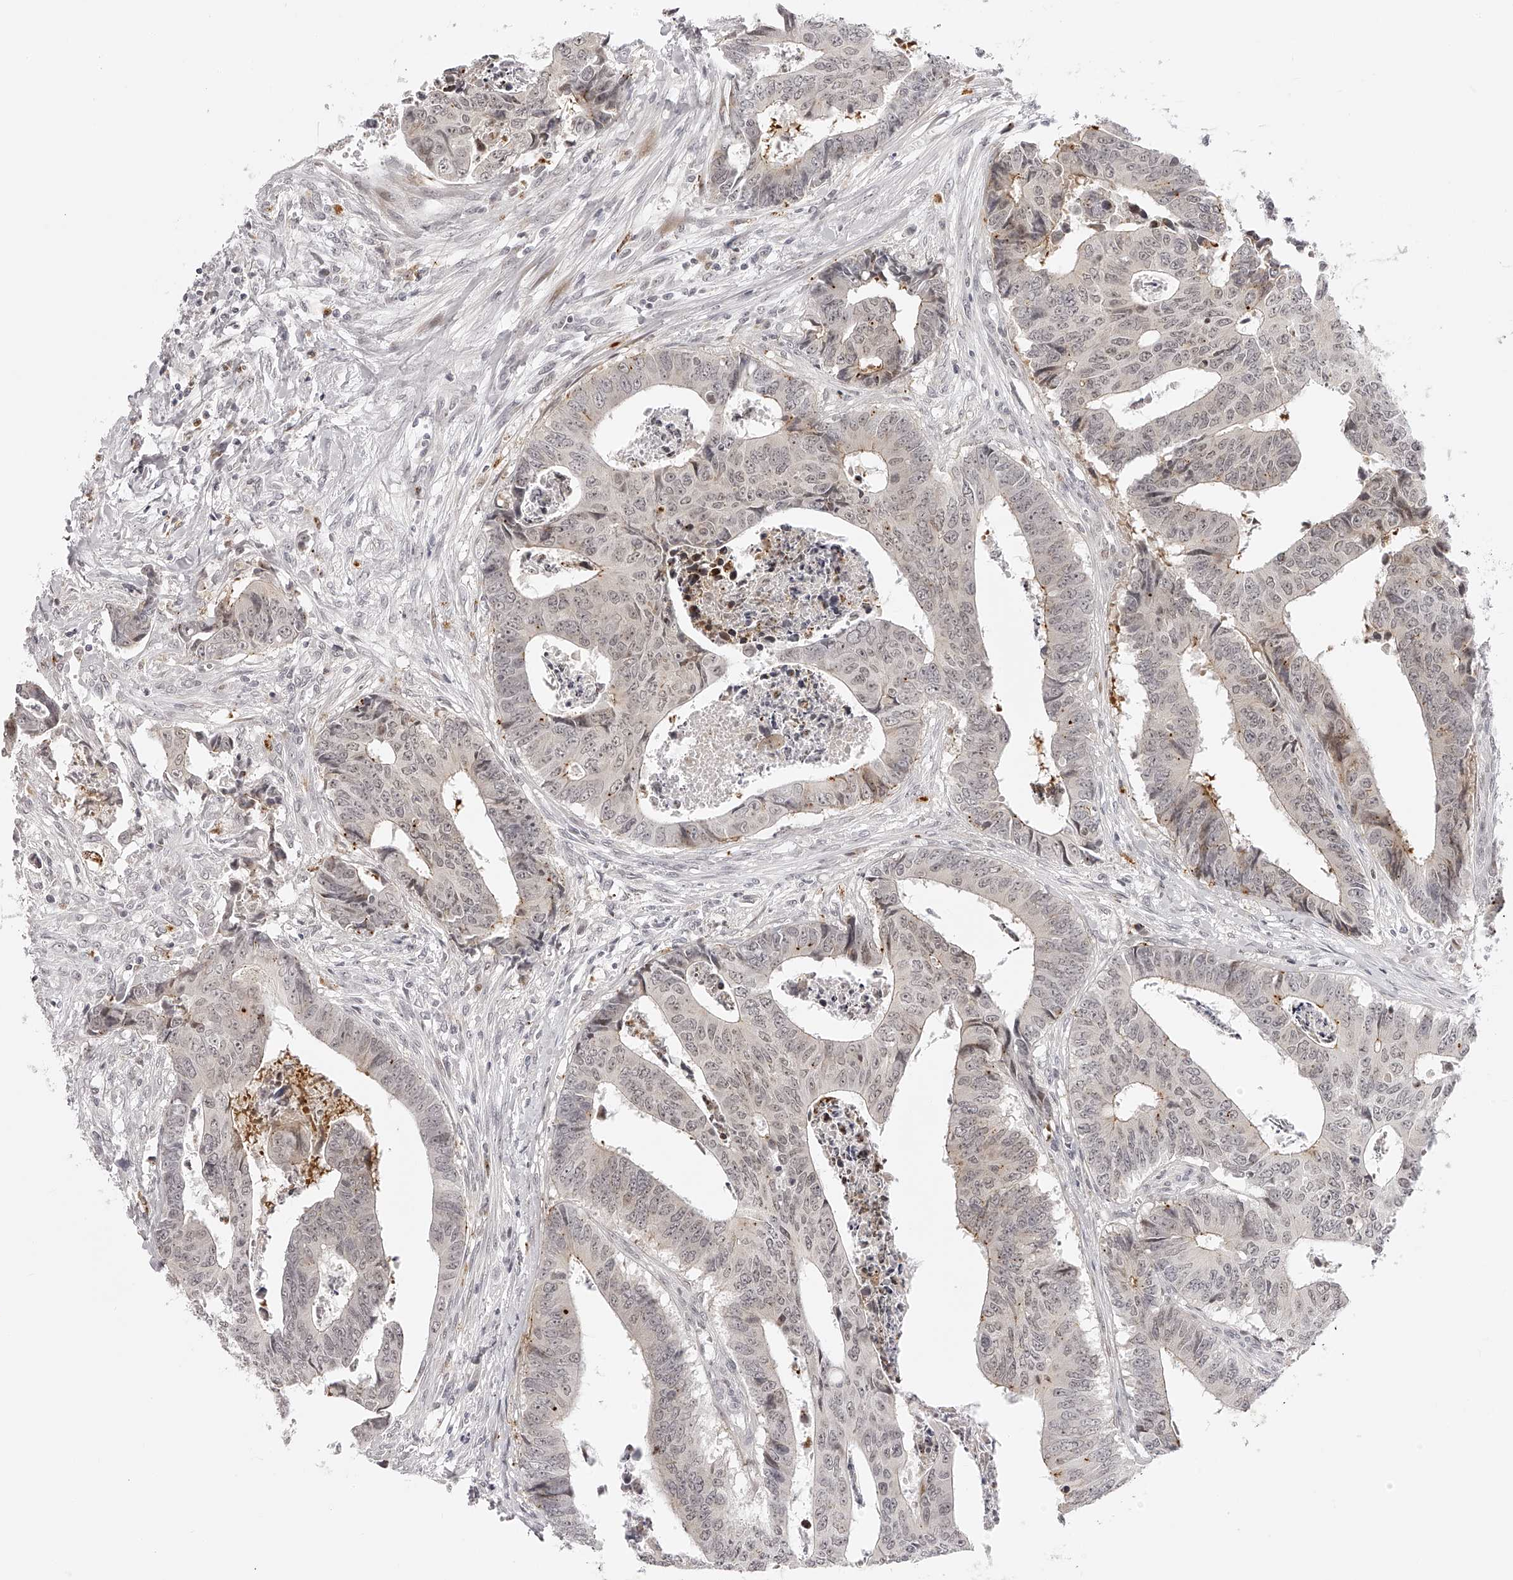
{"staining": {"intensity": "weak", "quantity": ">75%", "location": "nuclear"}, "tissue": "colorectal cancer", "cell_type": "Tumor cells", "image_type": "cancer", "snomed": [{"axis": "morphology", "description": "Adenocarcinoma, NOS"}, {"axis": "topography", "description": "Rectum"}], "caption": "A low amount of weak nuclear staining is identified in approximately >75% of tumor cells in adenocarcinoma (colorectal) tissue. Immunohistochemistry (ihc) stains the protein of interest in brown and the nuclei are stained blue.", "gene": "PLEKHG1", "patient": {"sex": "male", "age": 84}}